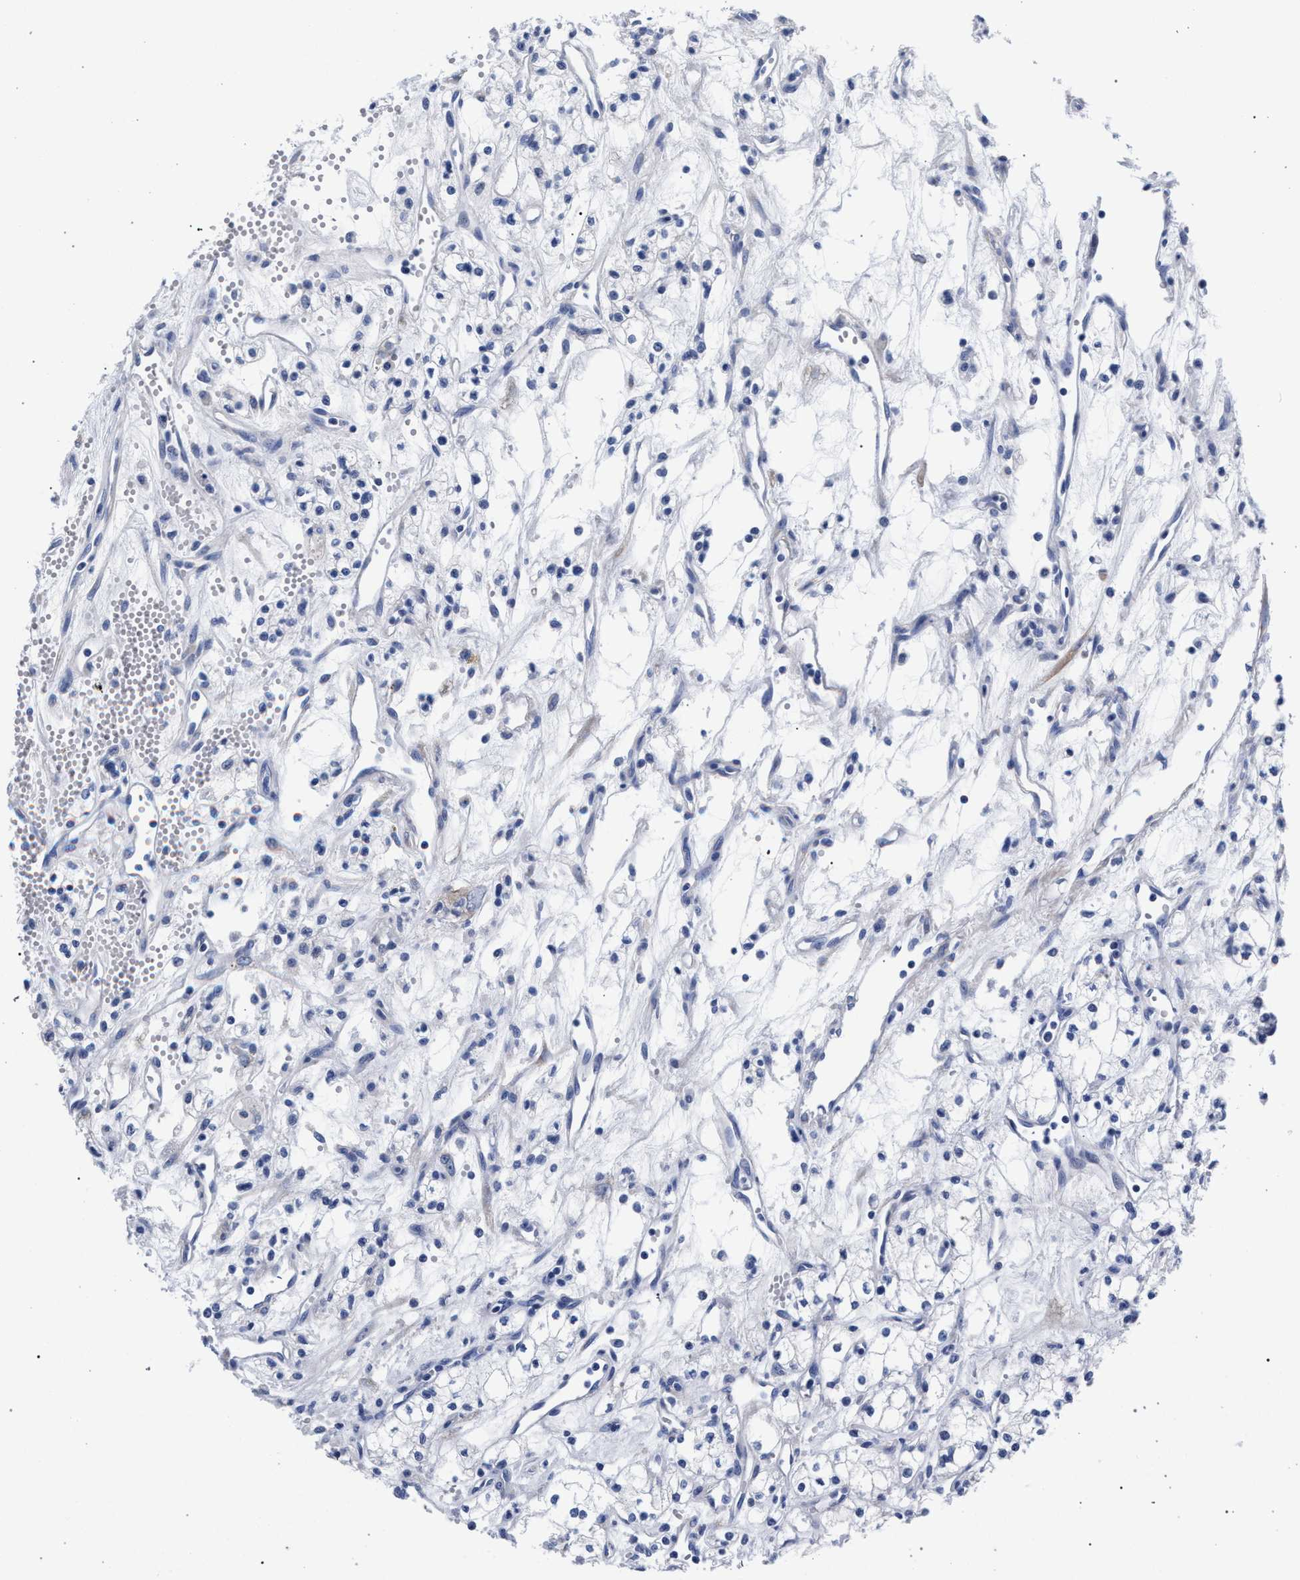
{"staining": {"intensity": "negative", "quantity": "none", "location": "none"}, "tissue": "renal cancer", "cell_type": "Tumor cells", "image_type": "cancer", "snomed": [{"axis": "morphology", "description": "Adenocarcinoma, NOS"}, {"axis": "topography", "description": "Kidney"}], "caption": "Human renal cancer stained for a protein using immunohistochemistry (IHC) shows no positivity in tumor cells.", "gene": "AKAP4", "patient": {"sex": "male", "age": 59}}